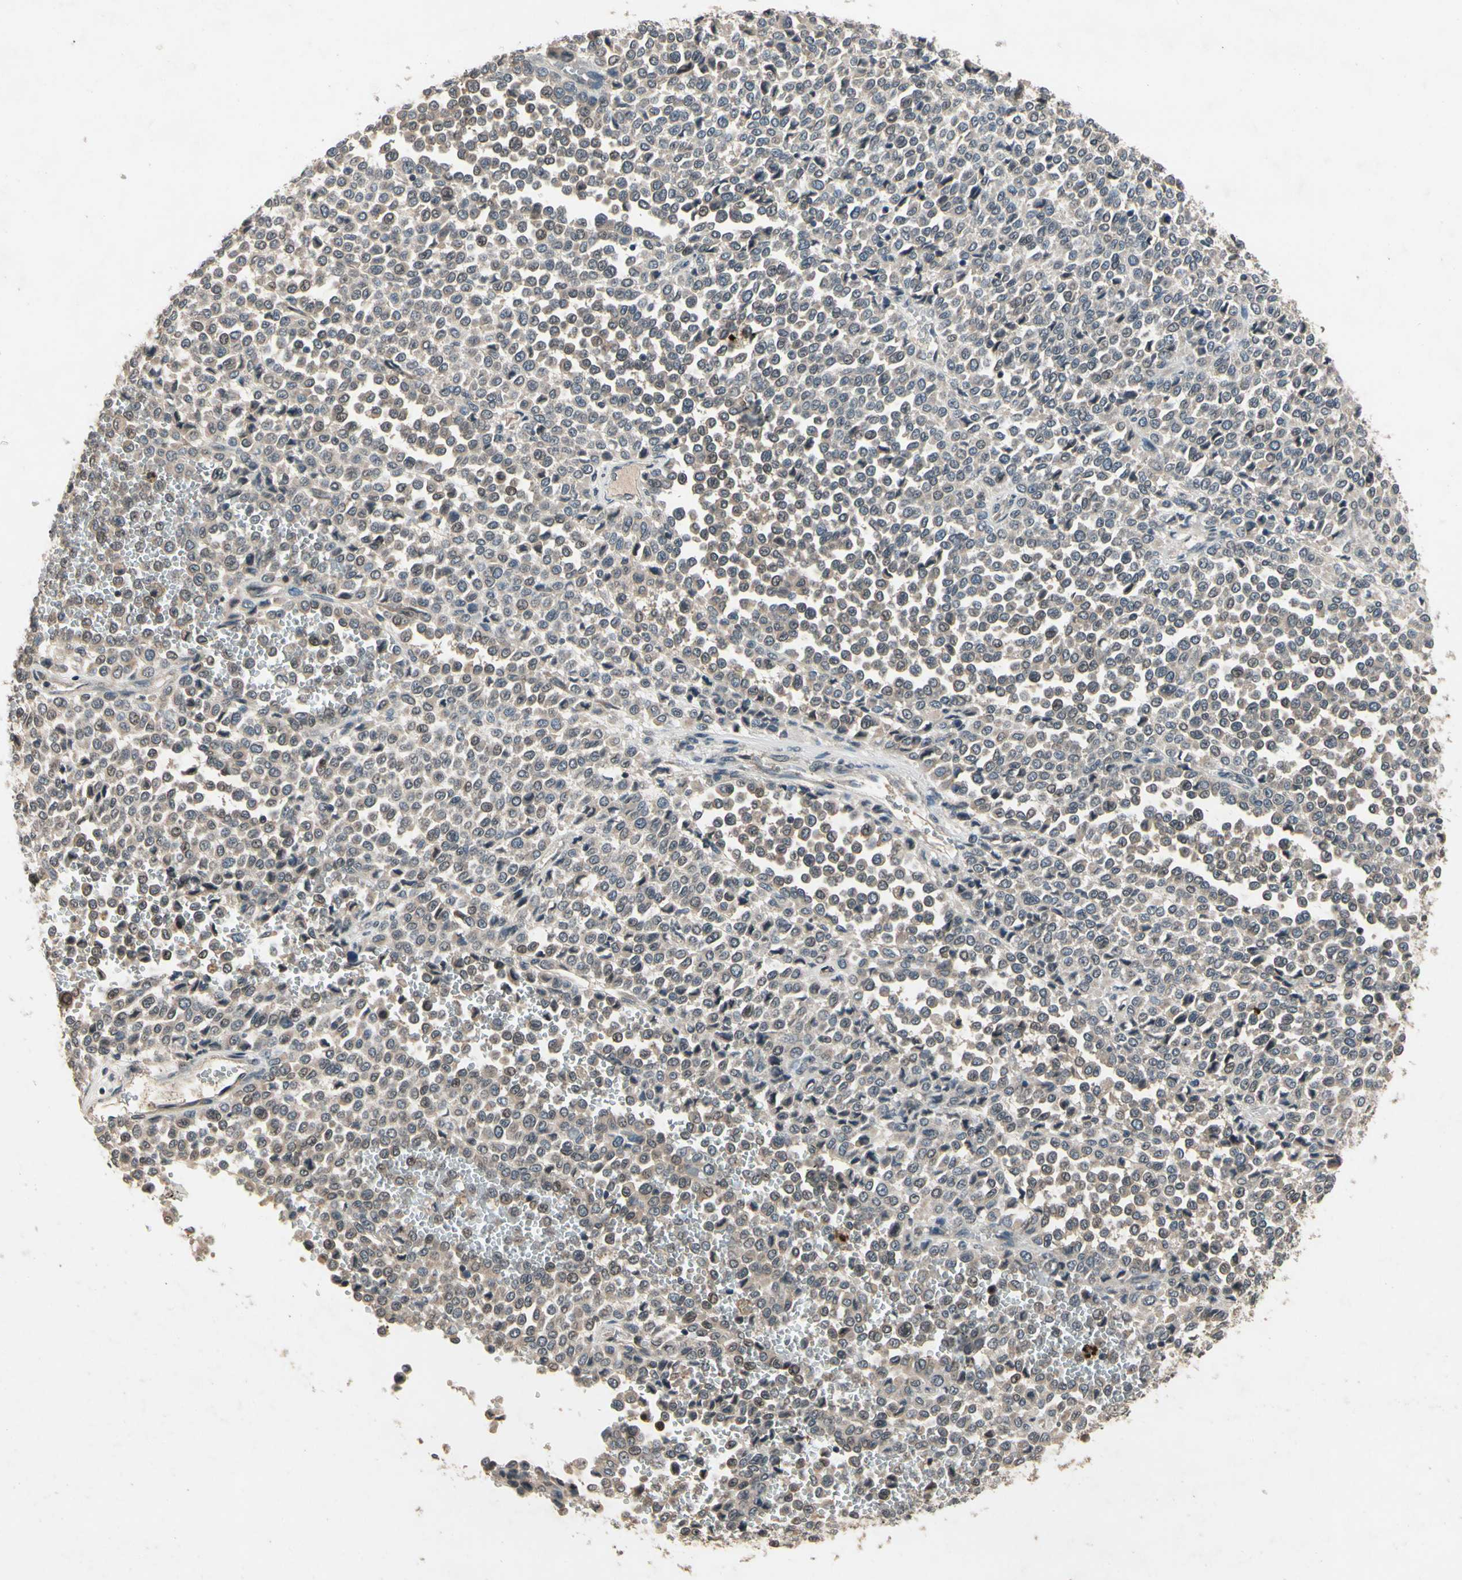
{"staining": {"intensity": "weak", "quantity": ">75%", "location": "cytoplasmic/membranous,nuclear"}, "tissue": "melanoma", "cell_type": "Tumor cells", "image_type": "cancer", "snomed": [{"axis": "morphology", "description": "Malignant melanoma, Metastatic site"}, {"axis": "topography", "description": "Pancreas"}], "caption": "Malignant melanoma (metastatic site) stained with immunohistochemistry demonstrates weak cytoplasmic/membranous and nuclear expression in about >75% of tumor cells.", "gene": "DPY19L3", "patient": {"sex": "female", "age": 30}}